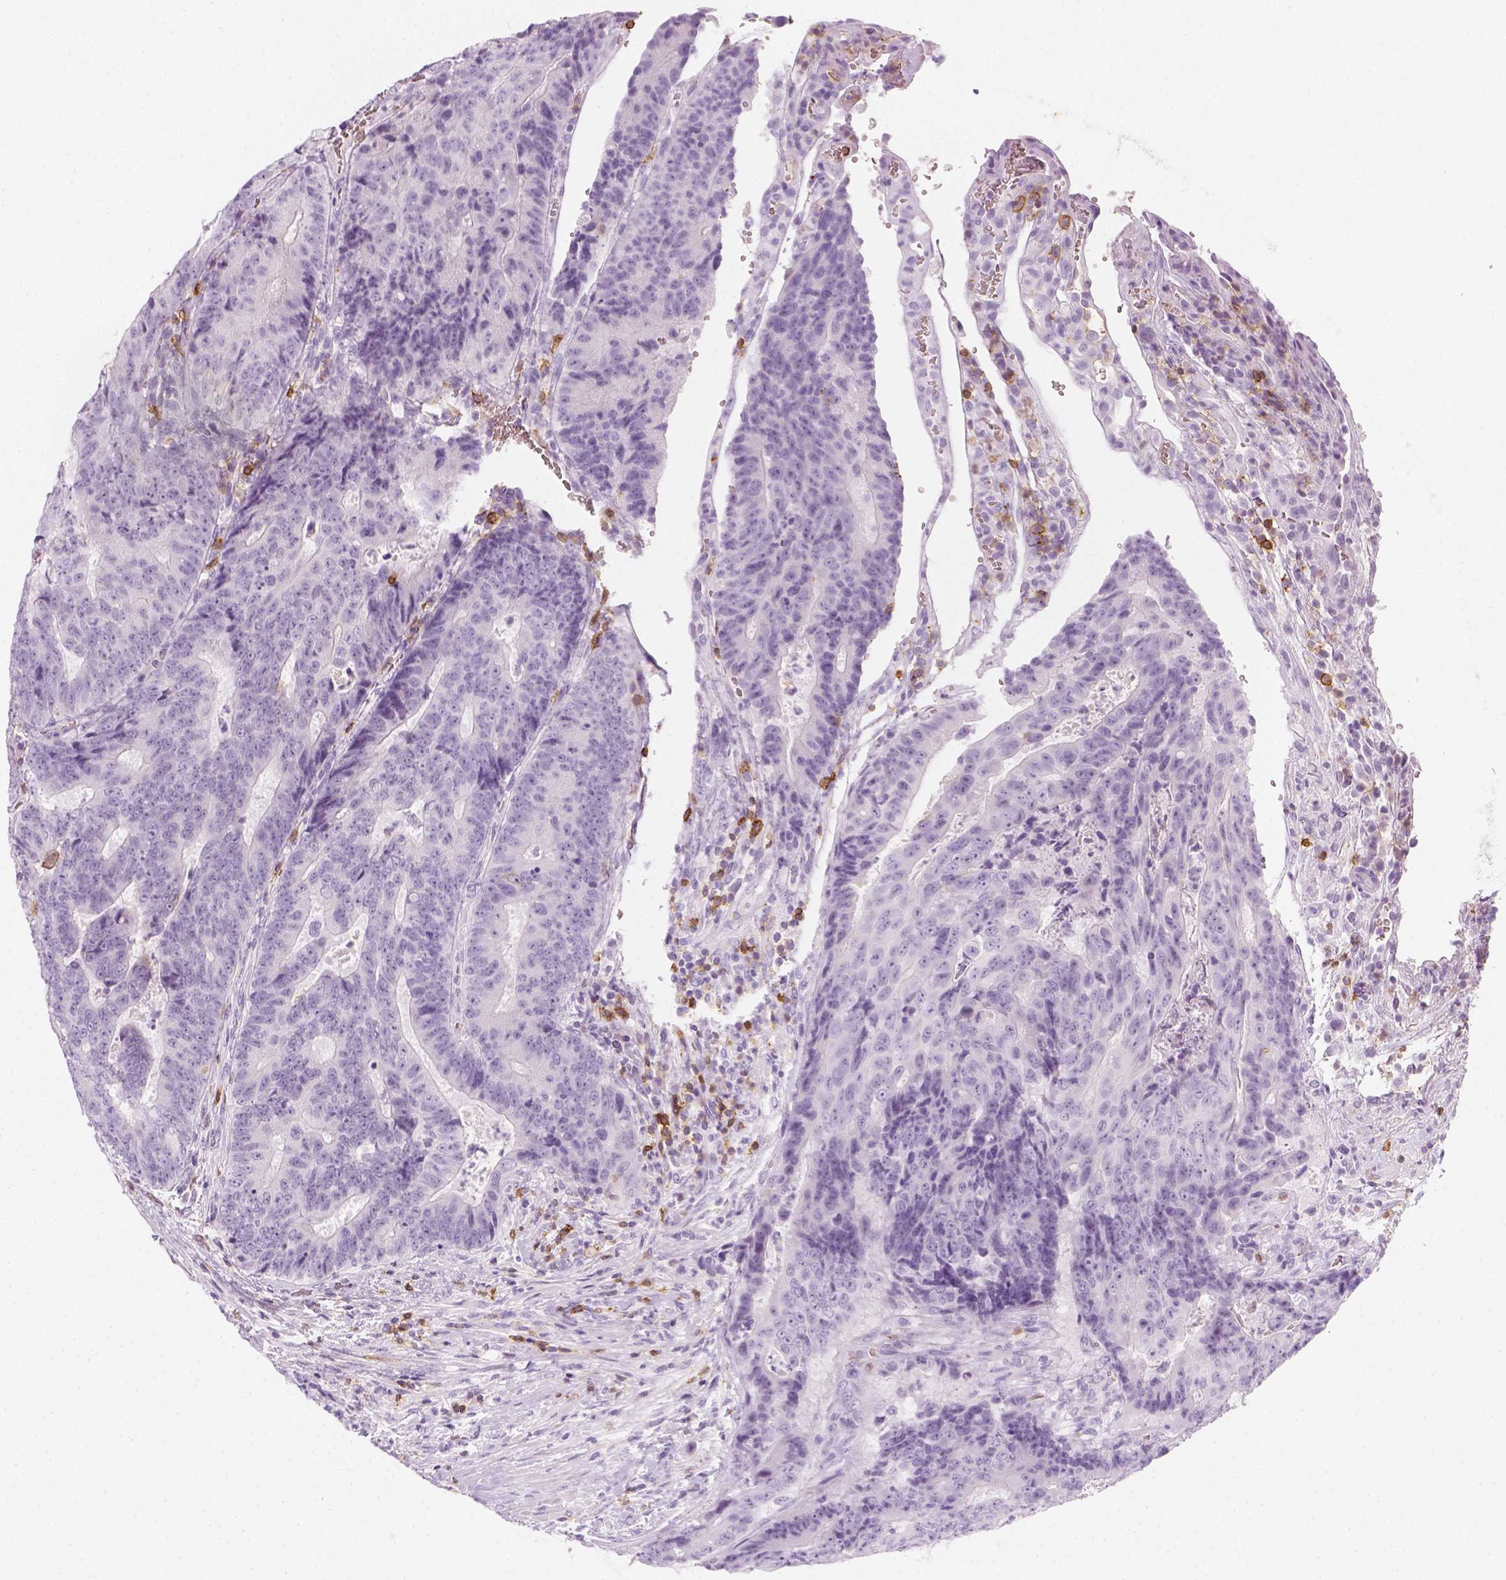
{"staining": {"intensity": "negative", "quantity": "none", "location": "none"}, "tissue": "colorectal cancer", "cell_type": "Tumor cells", "image_type": "cancer", "snomed": [{"axis": "morphology", "description": "Adenocarcinoma, NOS"}, {"axis": "topography", "description": "Colon"}], "caption": "Human colorectal adenocarcinoma stained for a protein using immunohistochemistry demonstrates no positivity in tumor cells.", "gene": "AQP3", "patient": {"sex": "female", "age": 48}}